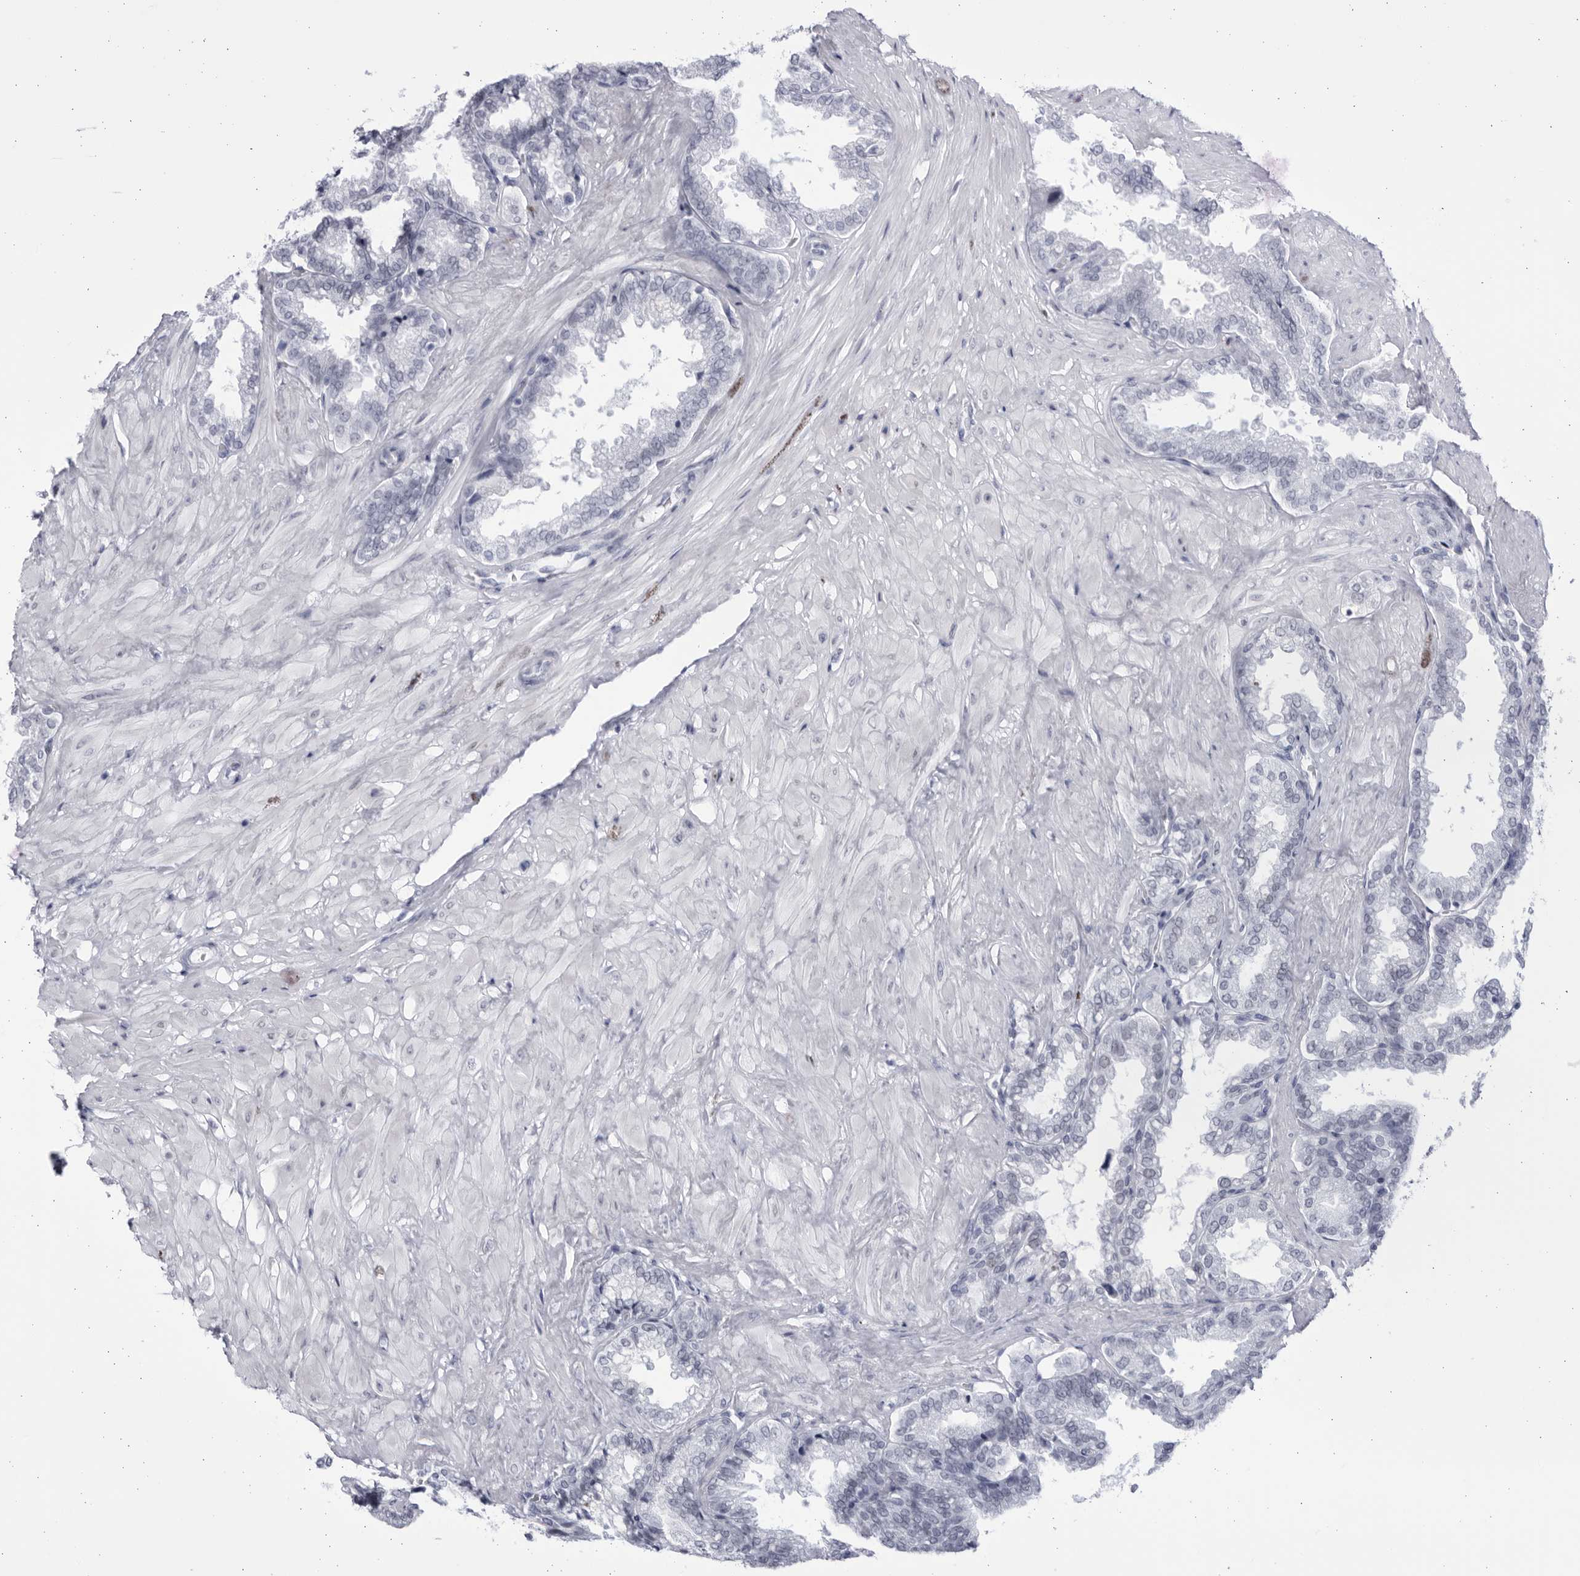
{"staining": {"intensity": "negative", "quantity": "none", "location": "none"}, "tissue": "seminal vesicle", "cell_type": "Glandular cells", "image_type": "normal", "snomed": [{"axis": "morphology", "description": "Normal tissue, NOS"}, {"axis": "topography", "description": "Seminal veicle"}], "caption": "Immunohistochemistry photomicrograph of benign human seminal vesicle stained for a protein (brown), which exhibits no staining in glandular cells.", "gene": "CCDC181", "patient": {"sex": "male", "age": 46}}